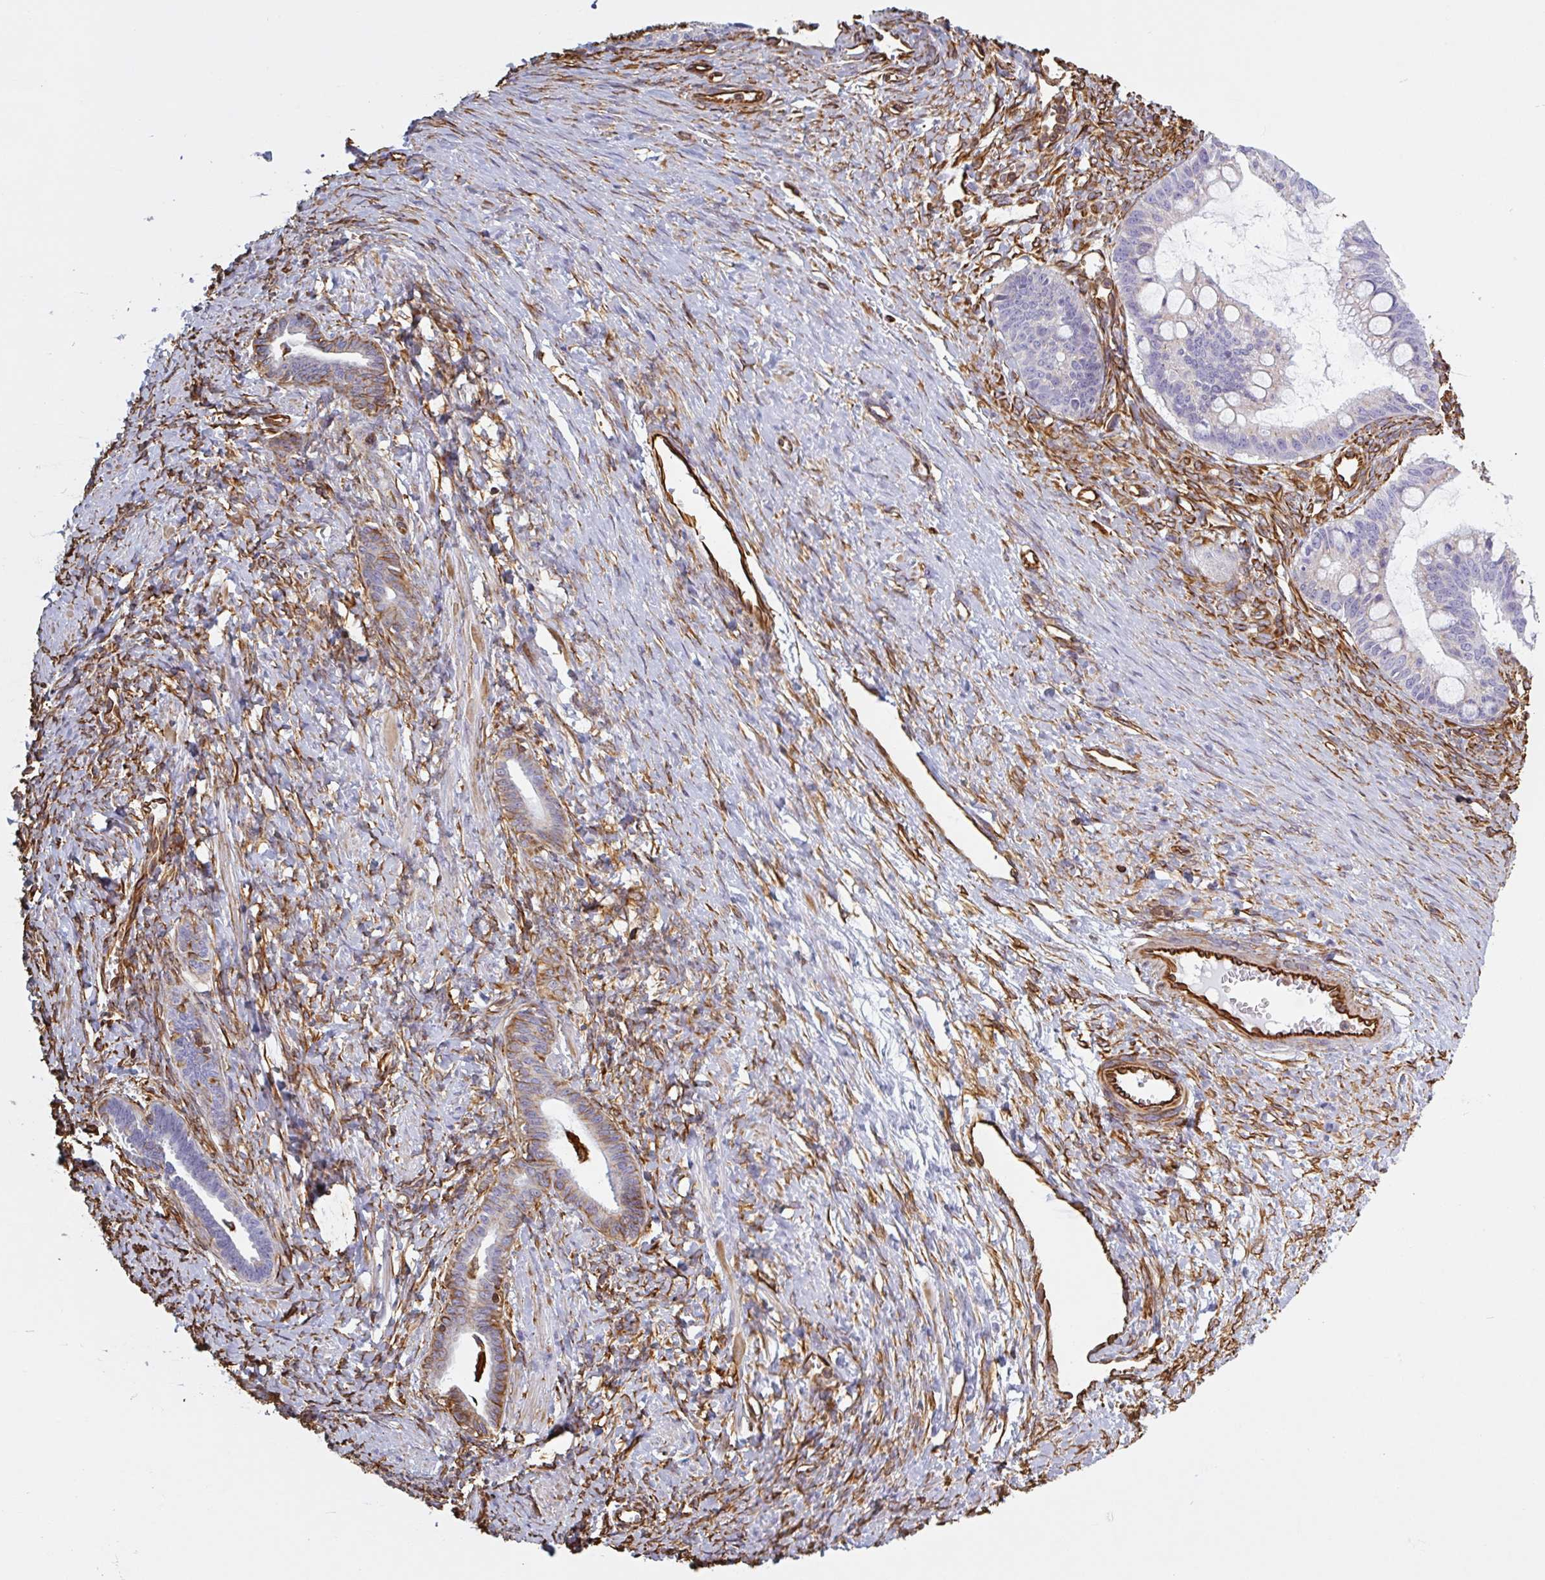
{"staining": {"intensity": "negative", "quantity": "none", "location": "none"}, "tissue": "ovarian cancer", "cell_type": "Tumor cells", "image_type": "cancer", "snomed": [{"axis": "morphology", "description": "Cystadenocarcinoma, mucinous, NOS"}, {"axis": "topography", "description": "Ovary"}], "caption": "Tumor cells are negative for brown protein staining in ovarian cancer (mucinous cystadenocarcinoma).", "gene": "PPFIA1", "patient": {"sex": "female", "age": 73}}